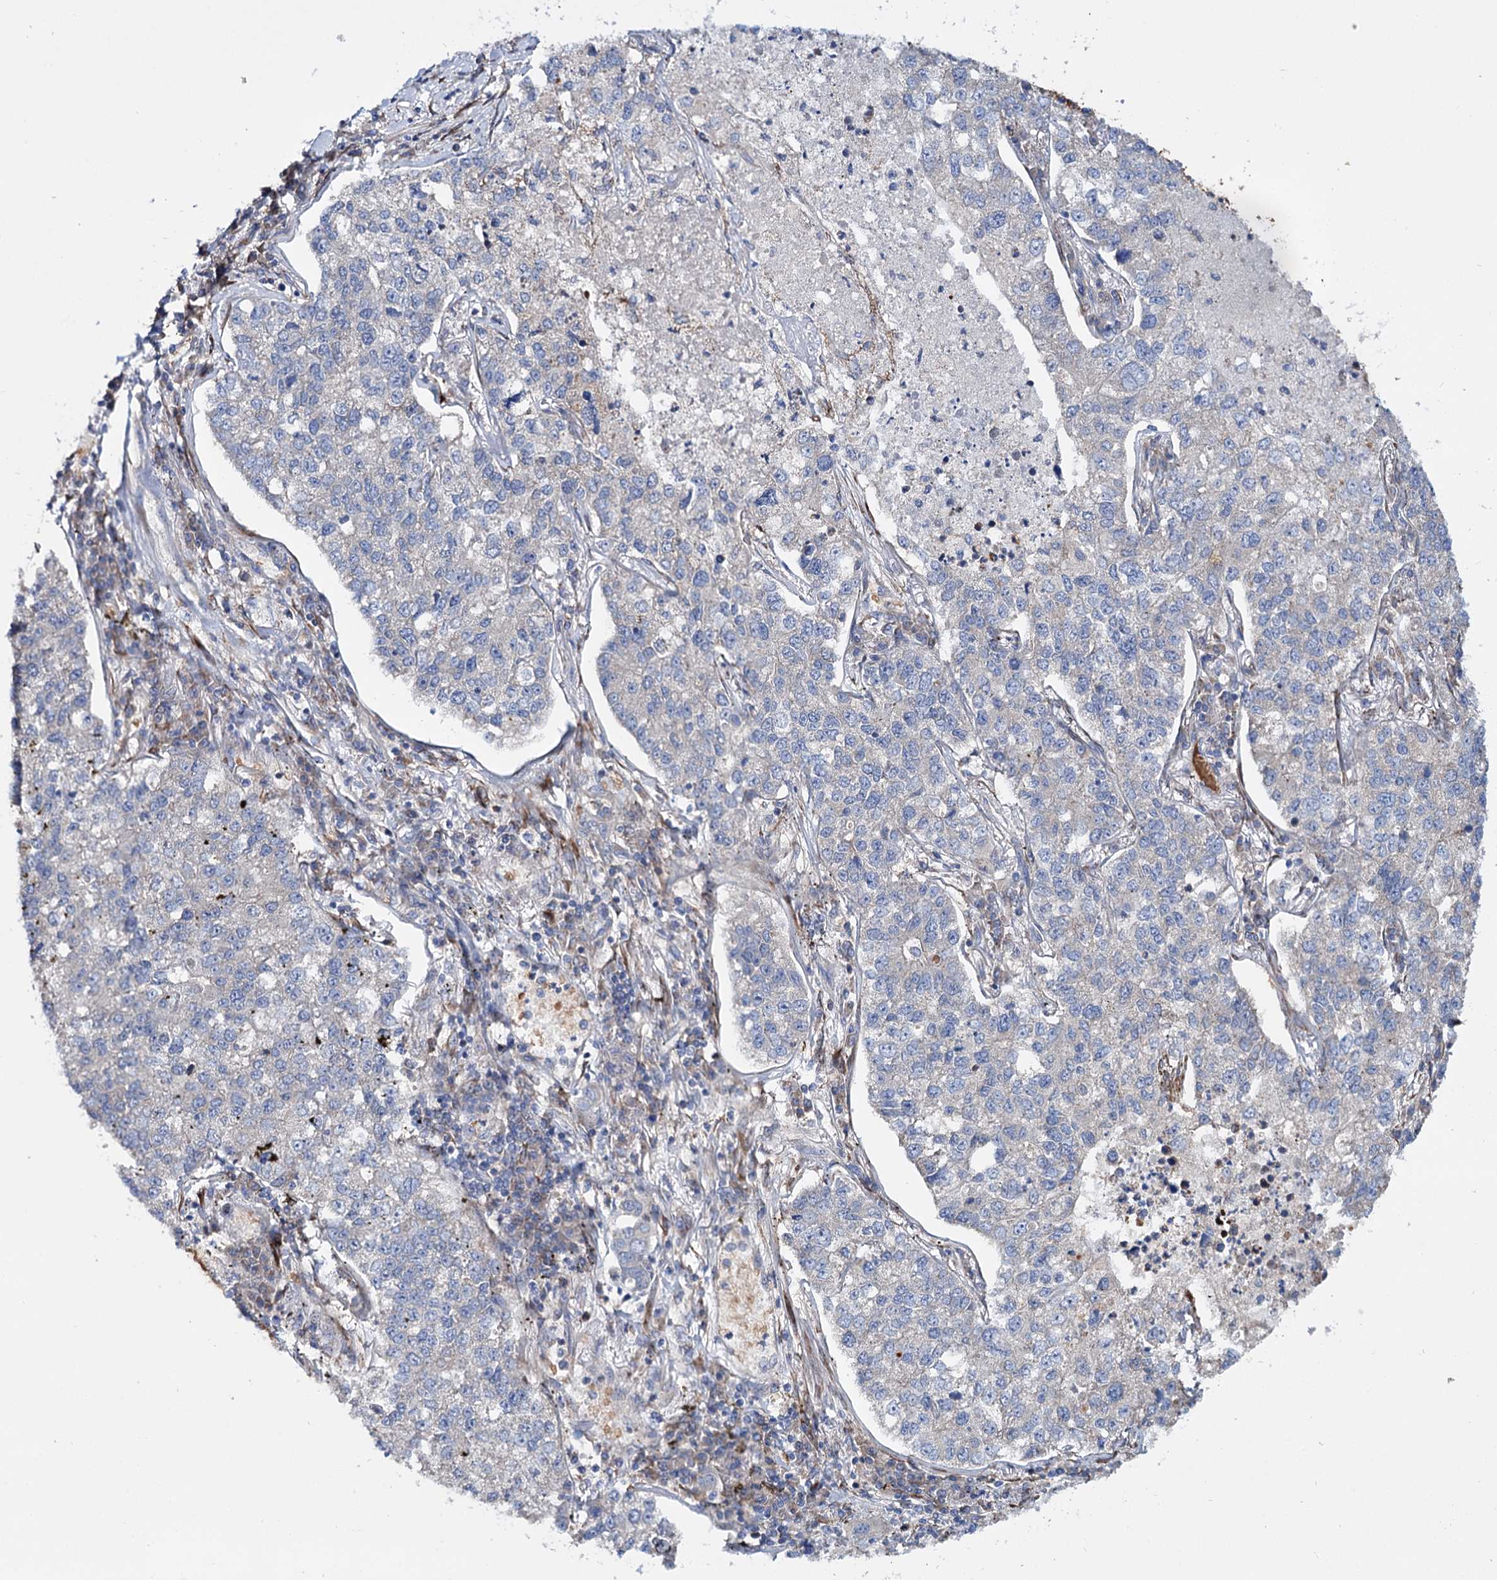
{"staining": {"intensity": "weak", "quantity": "<25%", "location": "cytoplasmic/membranous"}, "tissue": "lung cancer", "cell_type": "Tumor cells", "image_type": "cancer", "snomed": [{"axis": "morphology", "description": "Adenocarcinoma, NOS"}, {"axis": "topography", "description": "Lung"}], "caption": "This is an immunohistochemistry photomicrograph of human lung cancer (adenocarcinoma). There is no positivity in tumor cells.", "gene": "PTDSS2", "patient": {"sex": "male", "age": 49}}